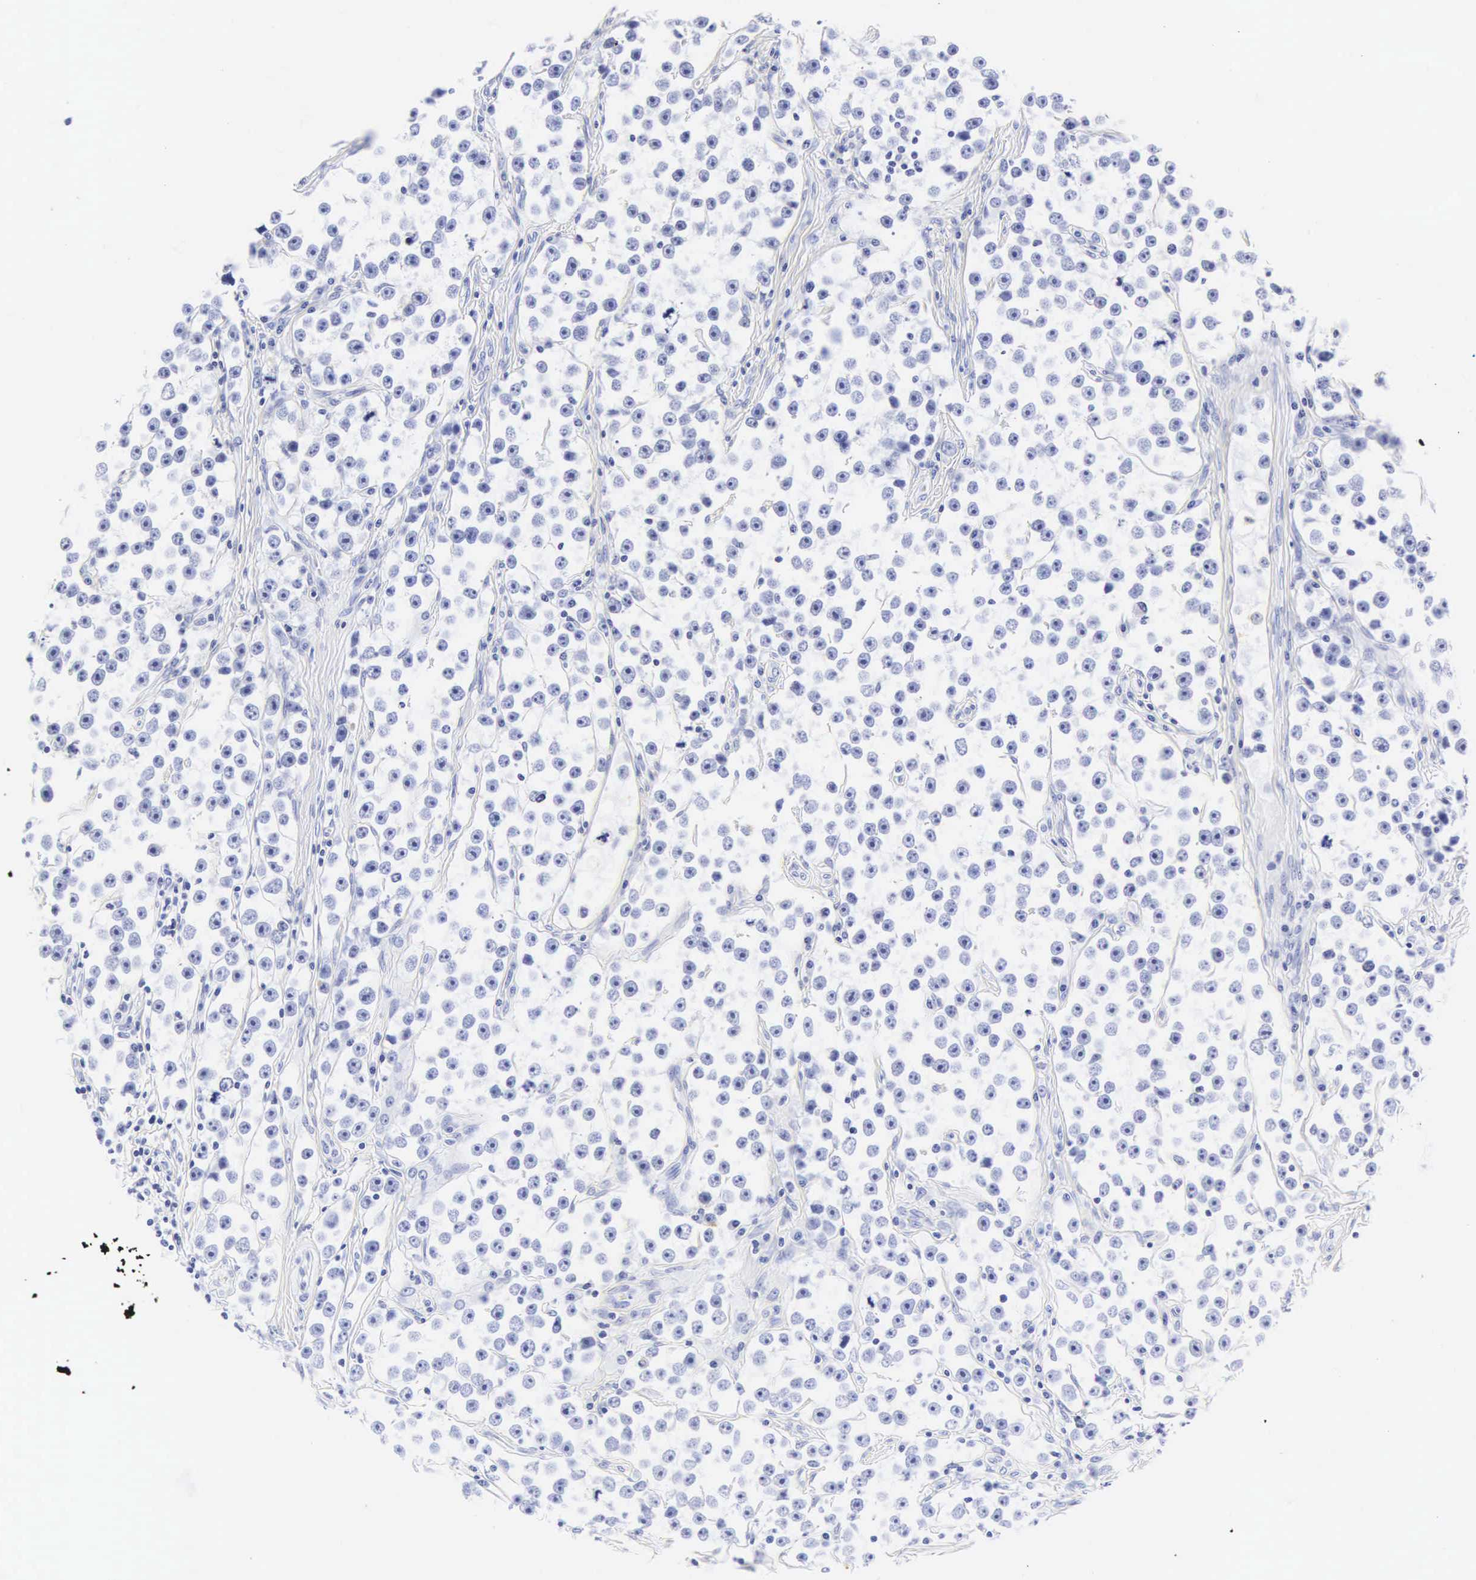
{"staining": {"intensity": "negative", "quantity": "none", "location": "none"}, "tissue": "testis cancer", "cell_type": "Tumor cells", "image_type": "cancer", "snomed": [{"axis": "morphology", "description": "Seminoma, NOS"}, {"axis": "topography", "description": "Testis"}], "caption": "An image of human seminoma (testis) is negative for staining in tumor cells. (Brightfield microscopy of DAB (3,3'-diaminobenzidine) immunohistochemistry (IHC) at high magnification).", "gene": "CGB3", "patient": {"sex": "male", "age": 32}}